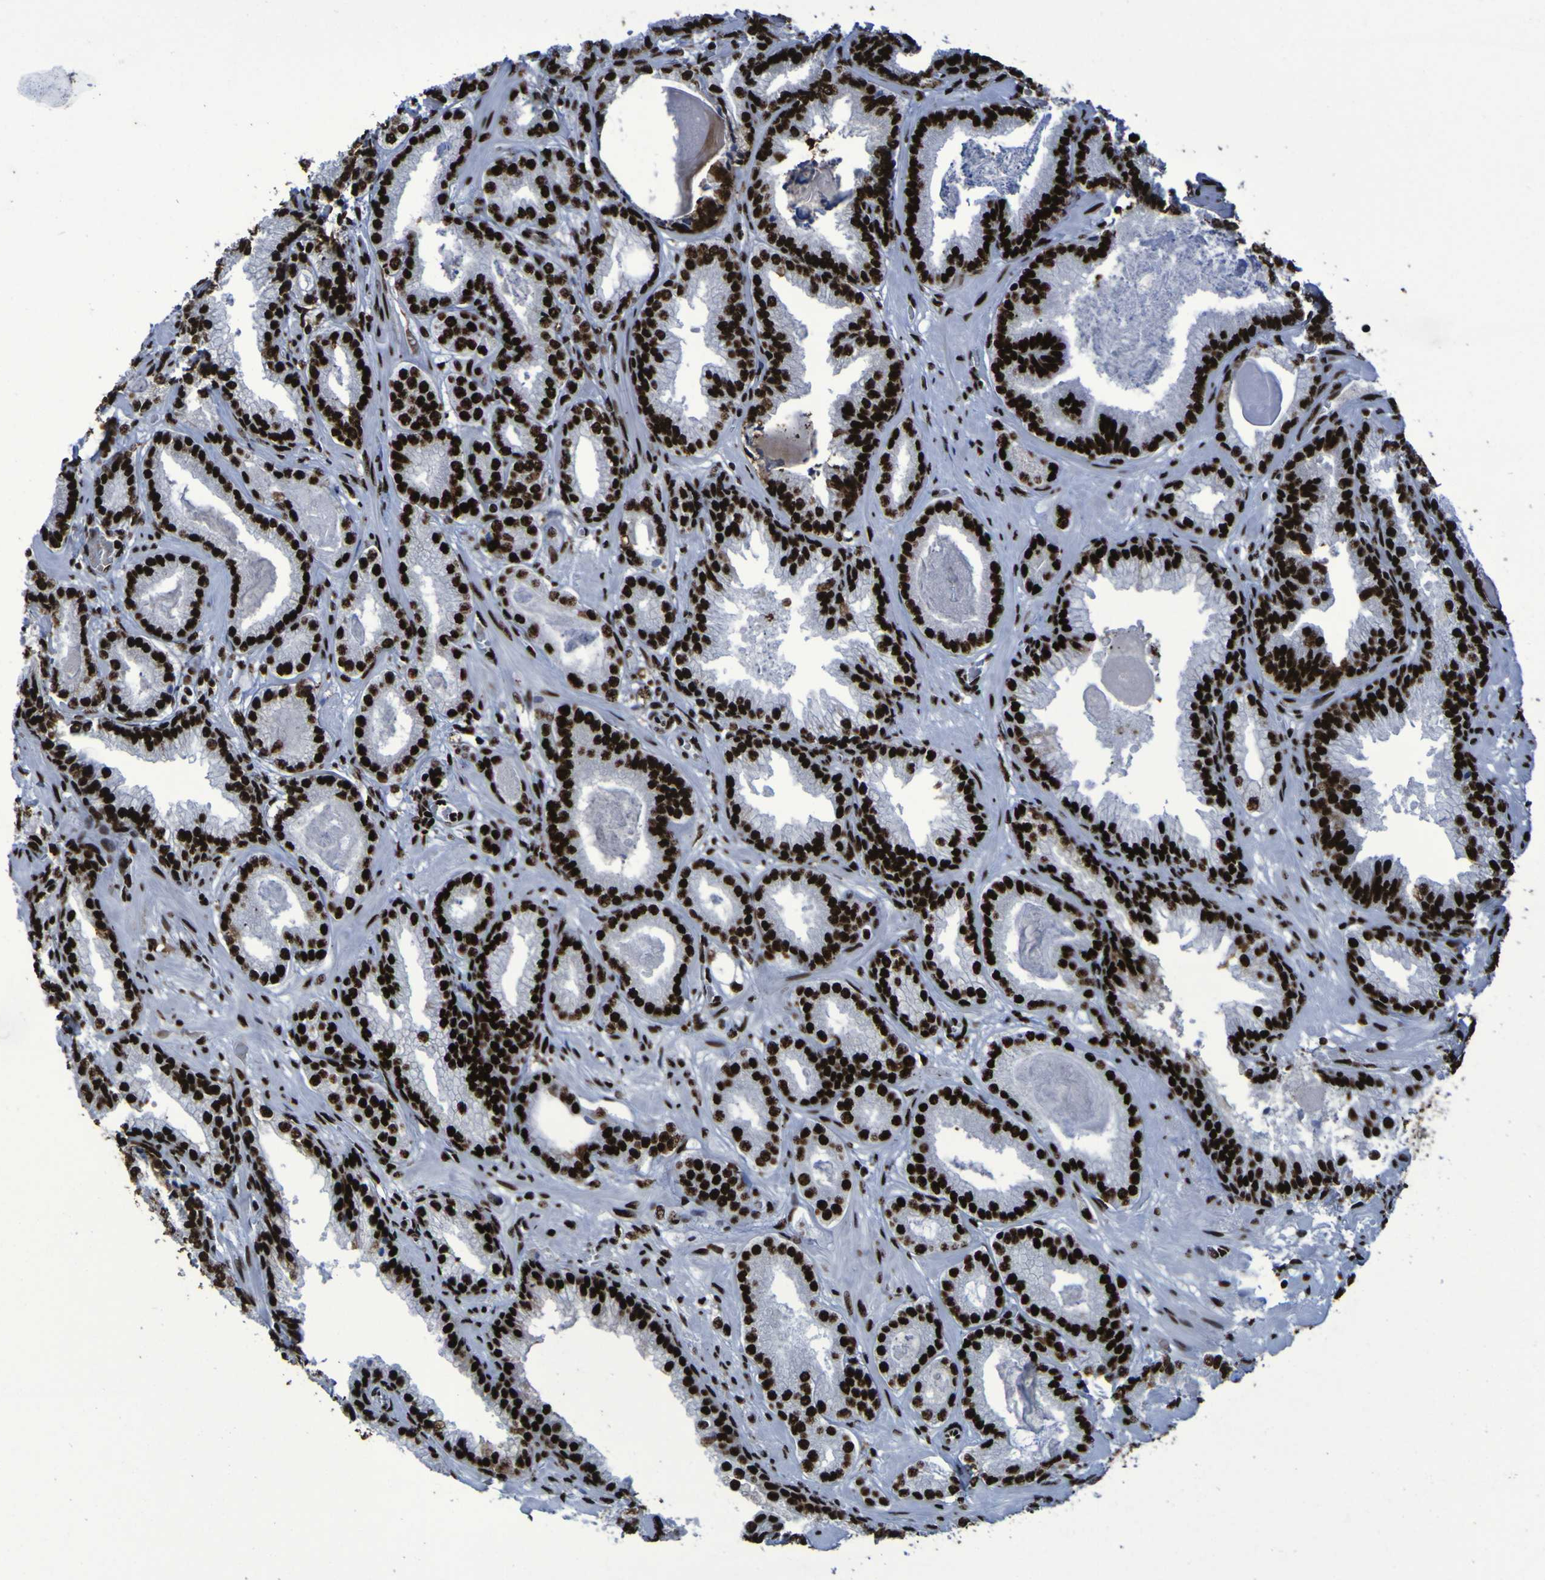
{"staining": {"intensity": "strong", "quantity": ">75%", "location": "nuclear"}, "tissue": "prostate cancer", "cell_type": "Tumor cells", "image_type": "cancer", "snomed": [{"axis": "morphology", "description": "Adenocarcinoma, Low grade"}, {"axis": "topography", "description": "Prostate"}], "caption": "Protein expression by immunohistochemistry (IHC) shows strong nuclear expression in approximately >75% of tumor cells in prostate cancer (adenocarcinoma (low-grade)). (DAB (3,3'-diaminobenzidine) = brown stain, brightfield microscopy at high magnification).", "gene": "NPM1", "patient": {"sex": "male", "age": 59}}